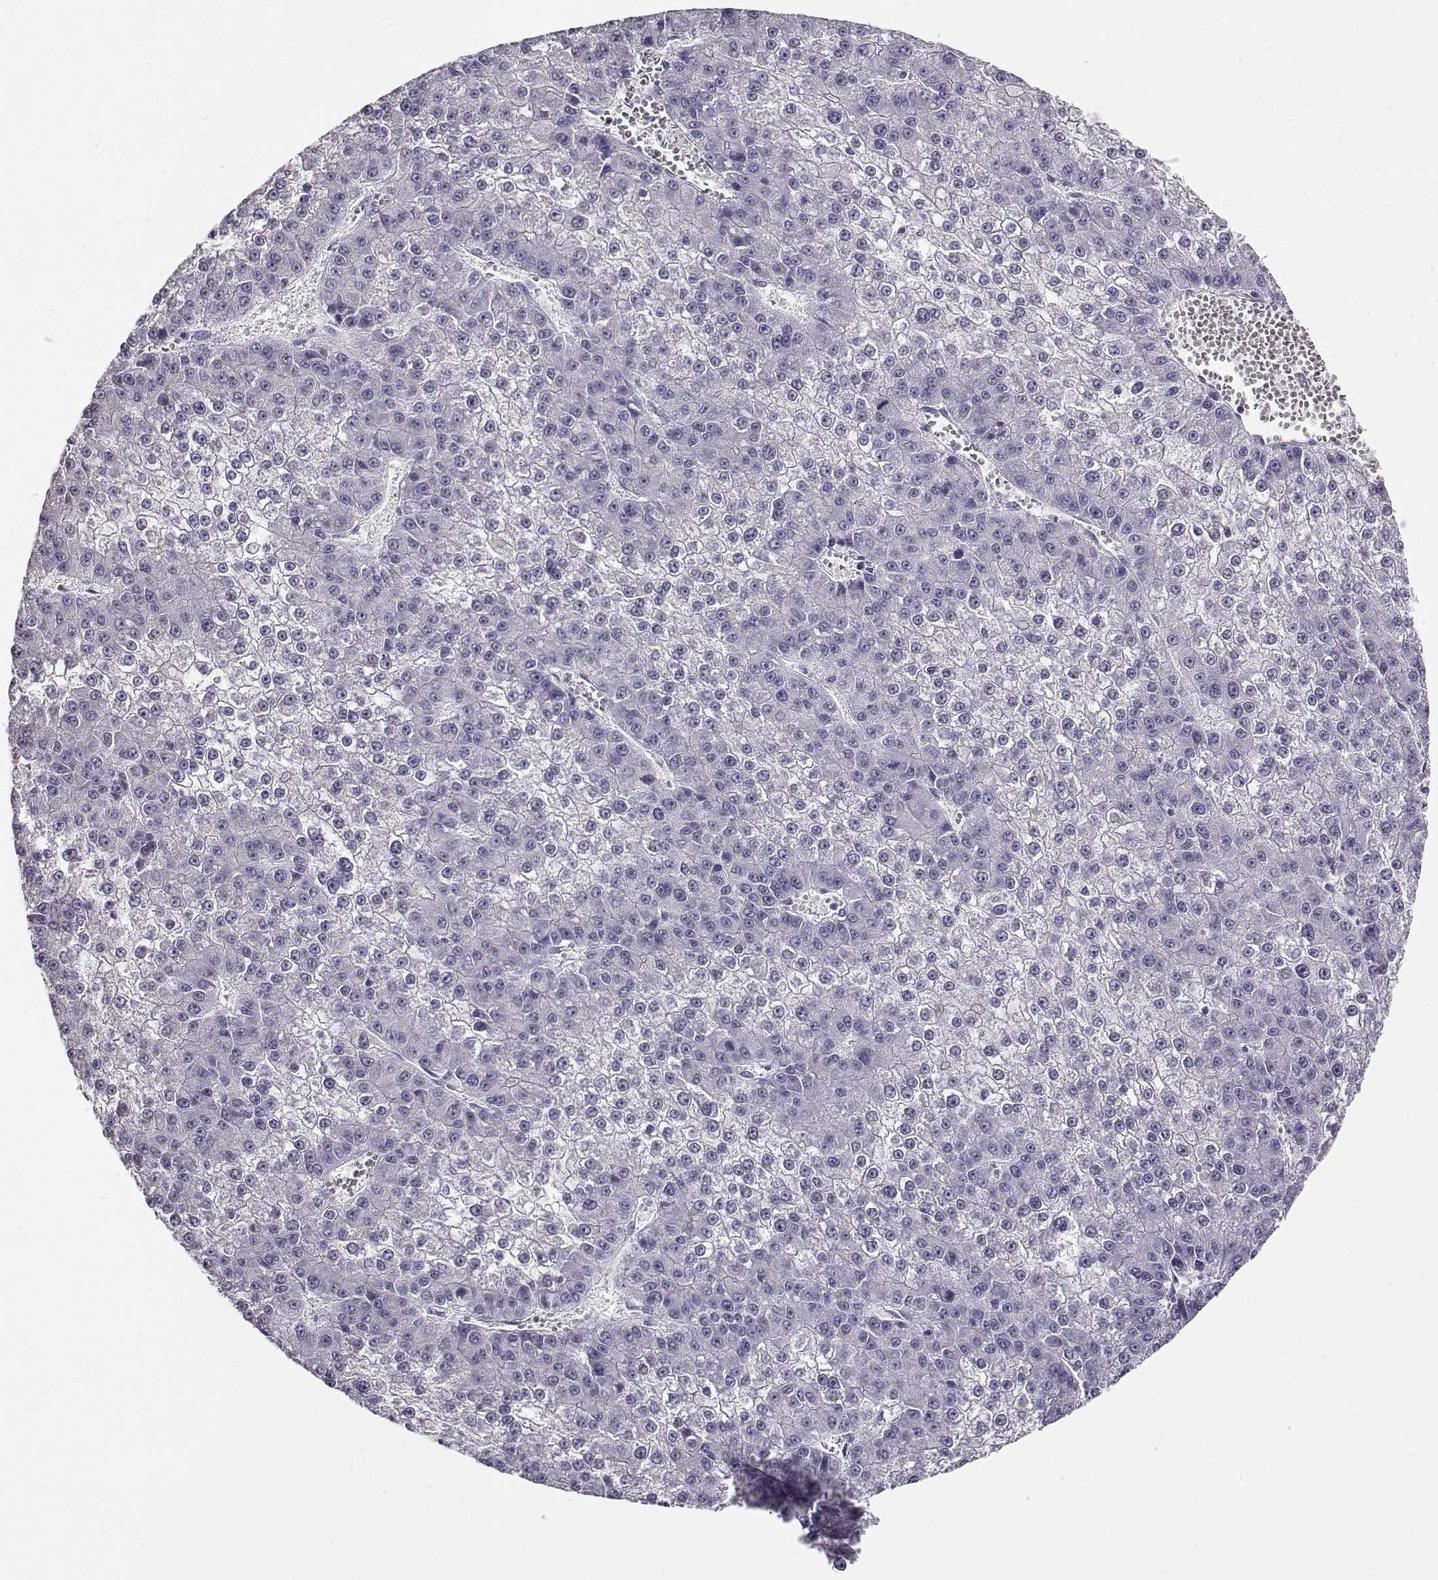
{"staining": {"intensity": "negative", "quantity": "none", "location": "none"}, "tissue": "liver cancer", "cell_type": "Tumor cells", "image_type": "cancer", "snomed": [{"axis": "morphology", "description": "Carcinoma, Hepatocellular, NOS"}, {"axis": "topography", "description": "Liver"}], "caption": "The photomicrograph displays no staining of tumor cells in liver hepatocellular carcinoma.", "gene": "CABS1", "patient": {"sex": "female", "age": 73}}